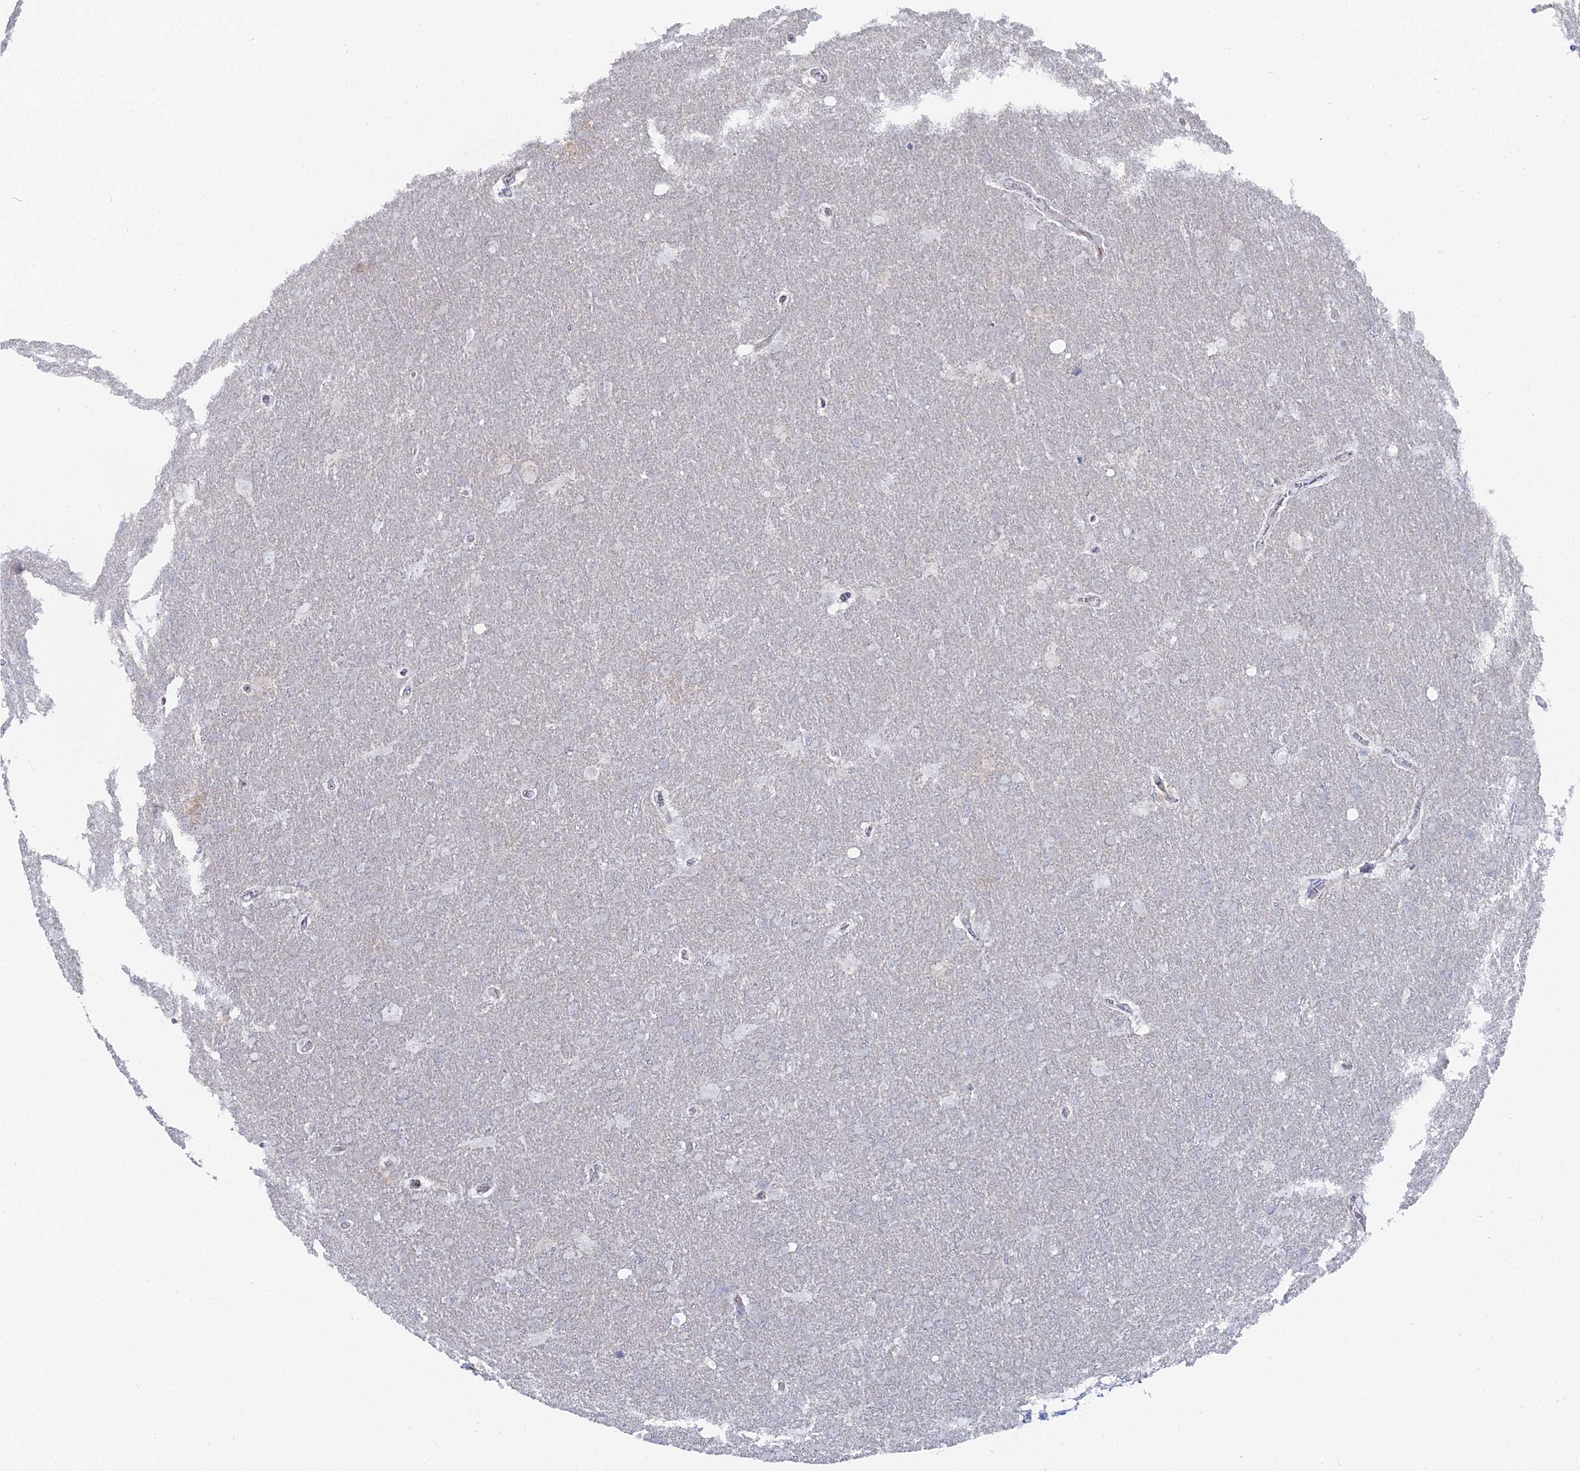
{"staining": {"intensity": "negative", "quantity": "none", "location": "none"}, "tissue": "glioma", "cell_type": "Tumor cells", "image_type": "cancer", "snomed": [{"axis": "morphology", "description": "Glioma, malignant, Low grade"}, {"axis": "topography", "description": "Brain"}], "caption": "The histopathology image reveals no significant expression in tumor cells of malignant glioma (low-grade).", "gene": "THAP4", "patient": {"sex": "female", "age": 32}}